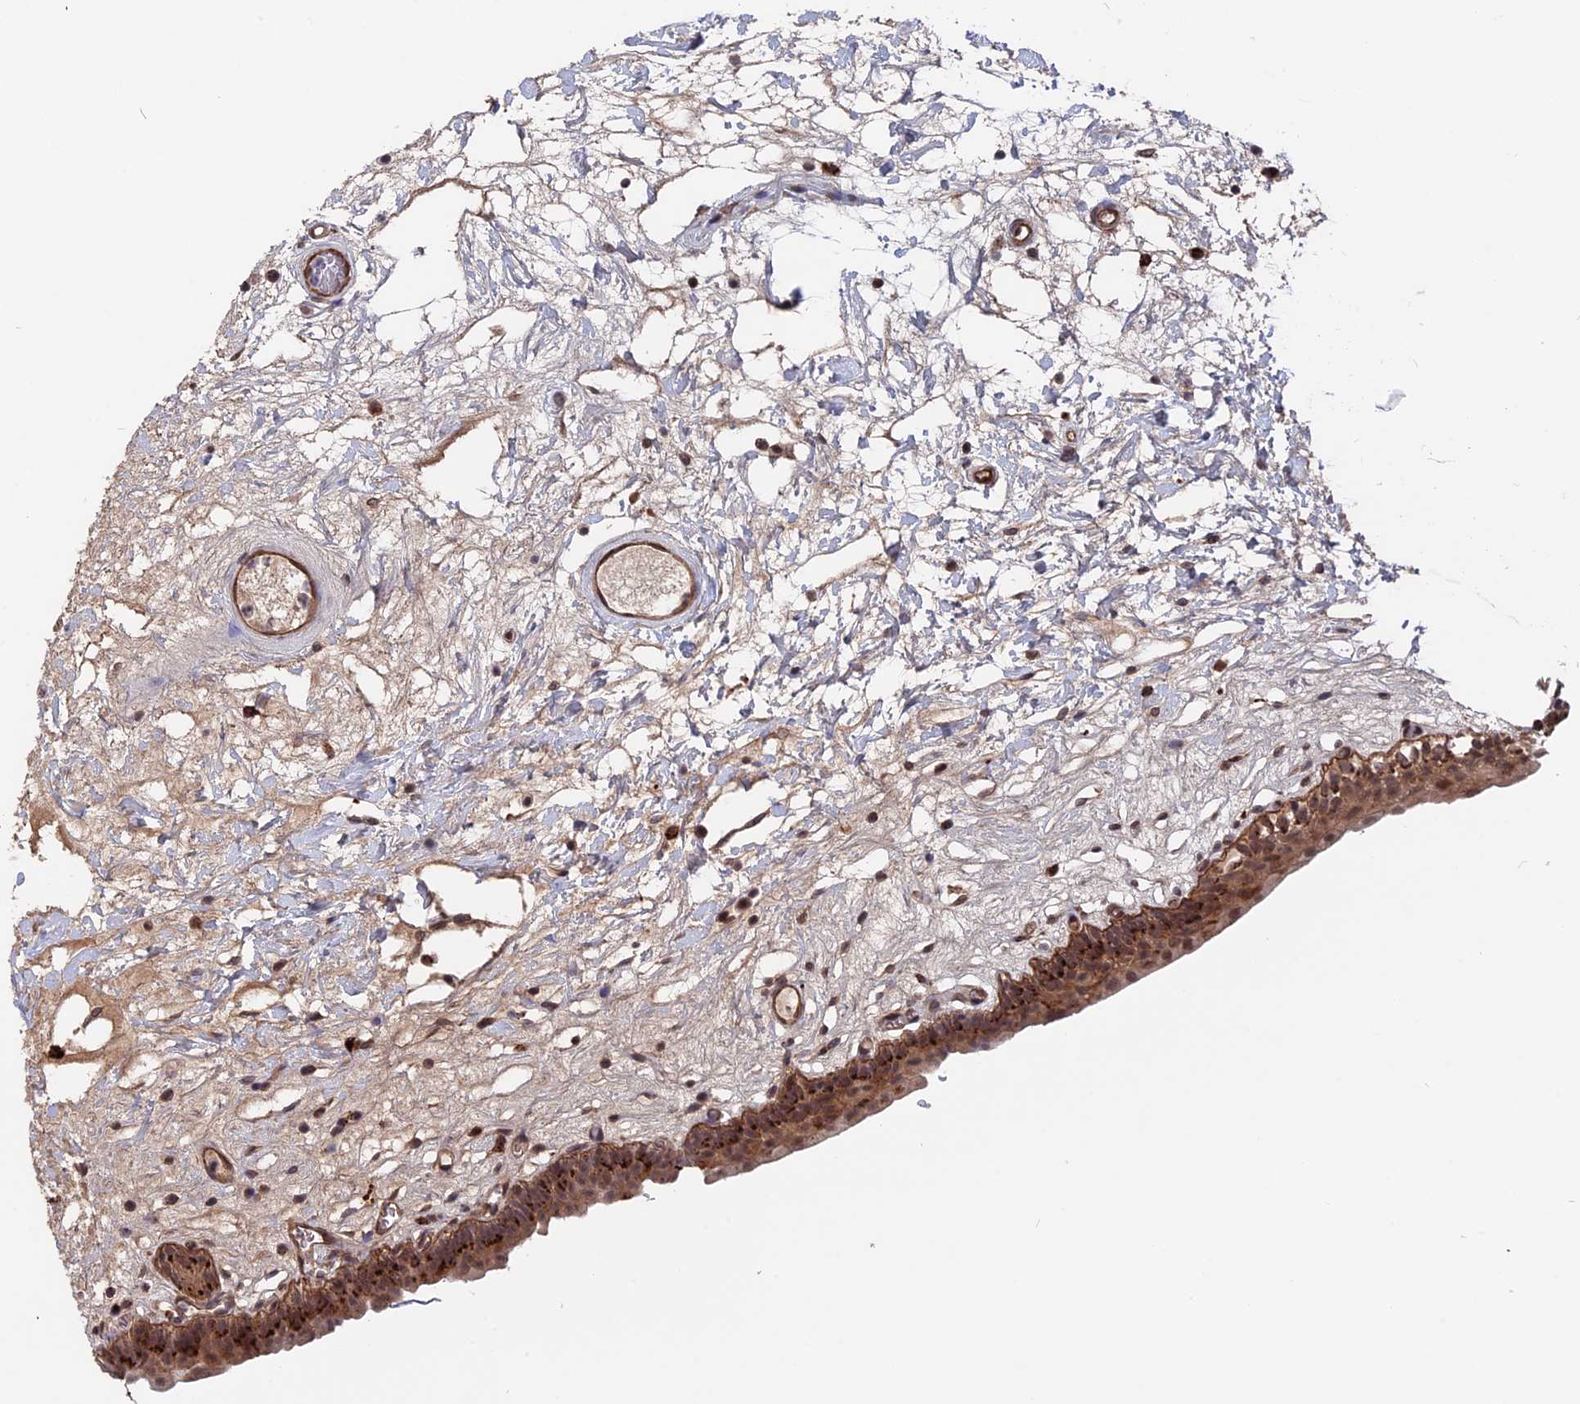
{"staining": {"intensity": "strong", "quantity": ">75%", "location": "cytoplasmic/membranous,nuclear"}, "tissue": "urinary bladder", "cell_type": "Urothelial cells", "image_type": "normal", "snomed": [{"axis": "morphology", "description": "Normal tissue, NOS"}, {"axis": "topography", "description": "Urinary bladder"}], "caption": "A brown stain highlights strong cytoplasmic/membranous,nuclear staining of a protein in urothelial cells of benign human urinary bladder.", "gene": "NOSIP", "patient": {"sex": "male", "age": 83}}